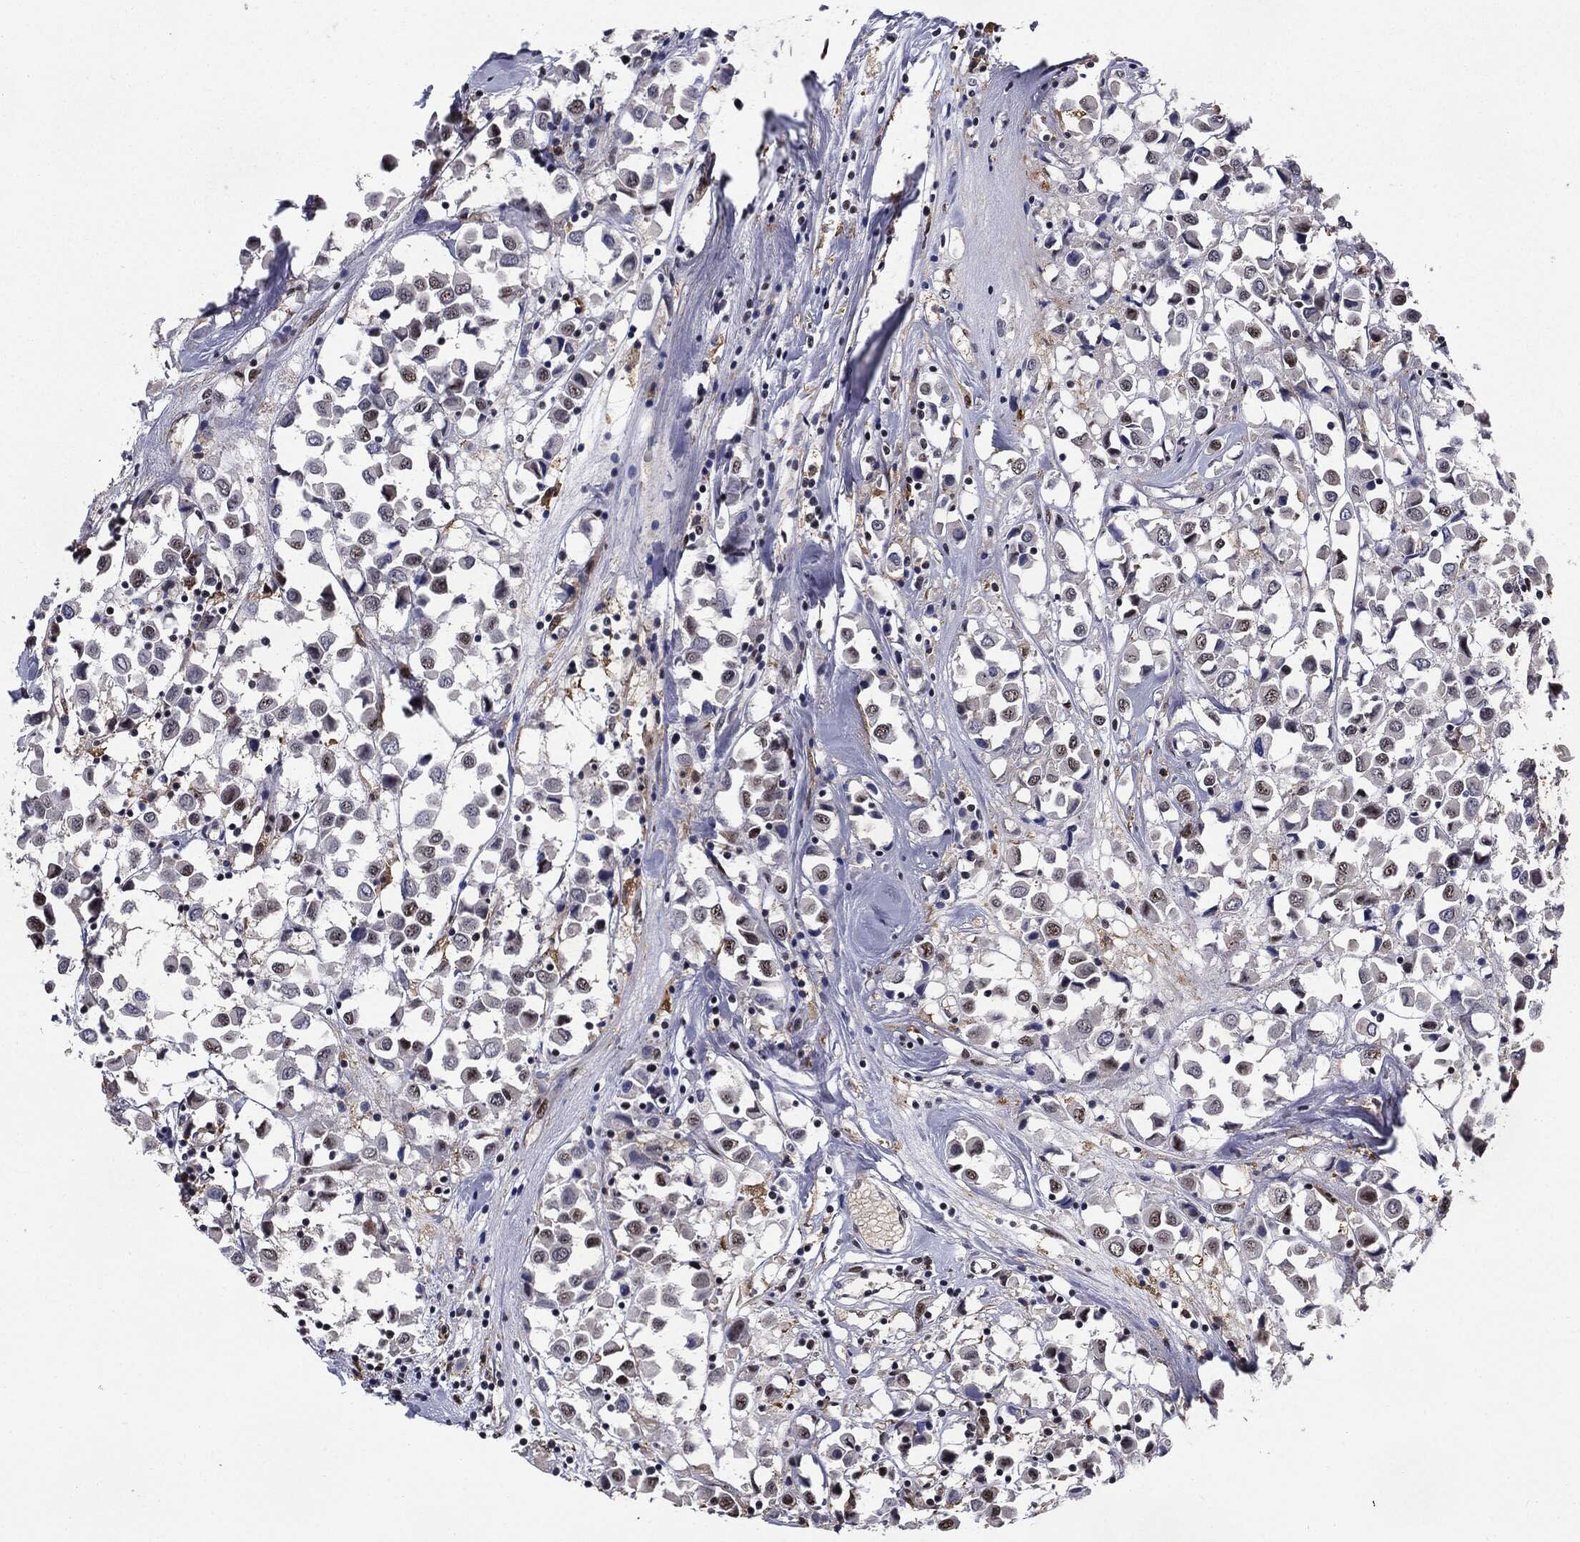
{"staining": {"intensity": "moderate", "quantity": "<25%", "location": "nuclear"}, "tissue": "breast cancer", "cell_type": "Tumor cells", "image_type": "cancer", "snomed": [{"axis": "morphology", "description": "Duct carcinoma"}, {"axis": "topography", "description": "Breast"}], "caption": "Immunohistochemistry (DAB) staining of human breast cancer displays moderate nuclear protein expression in about <25% of tumor cells.", "gene": "JUN", "patient": {"sex": "female", "age": 61}}